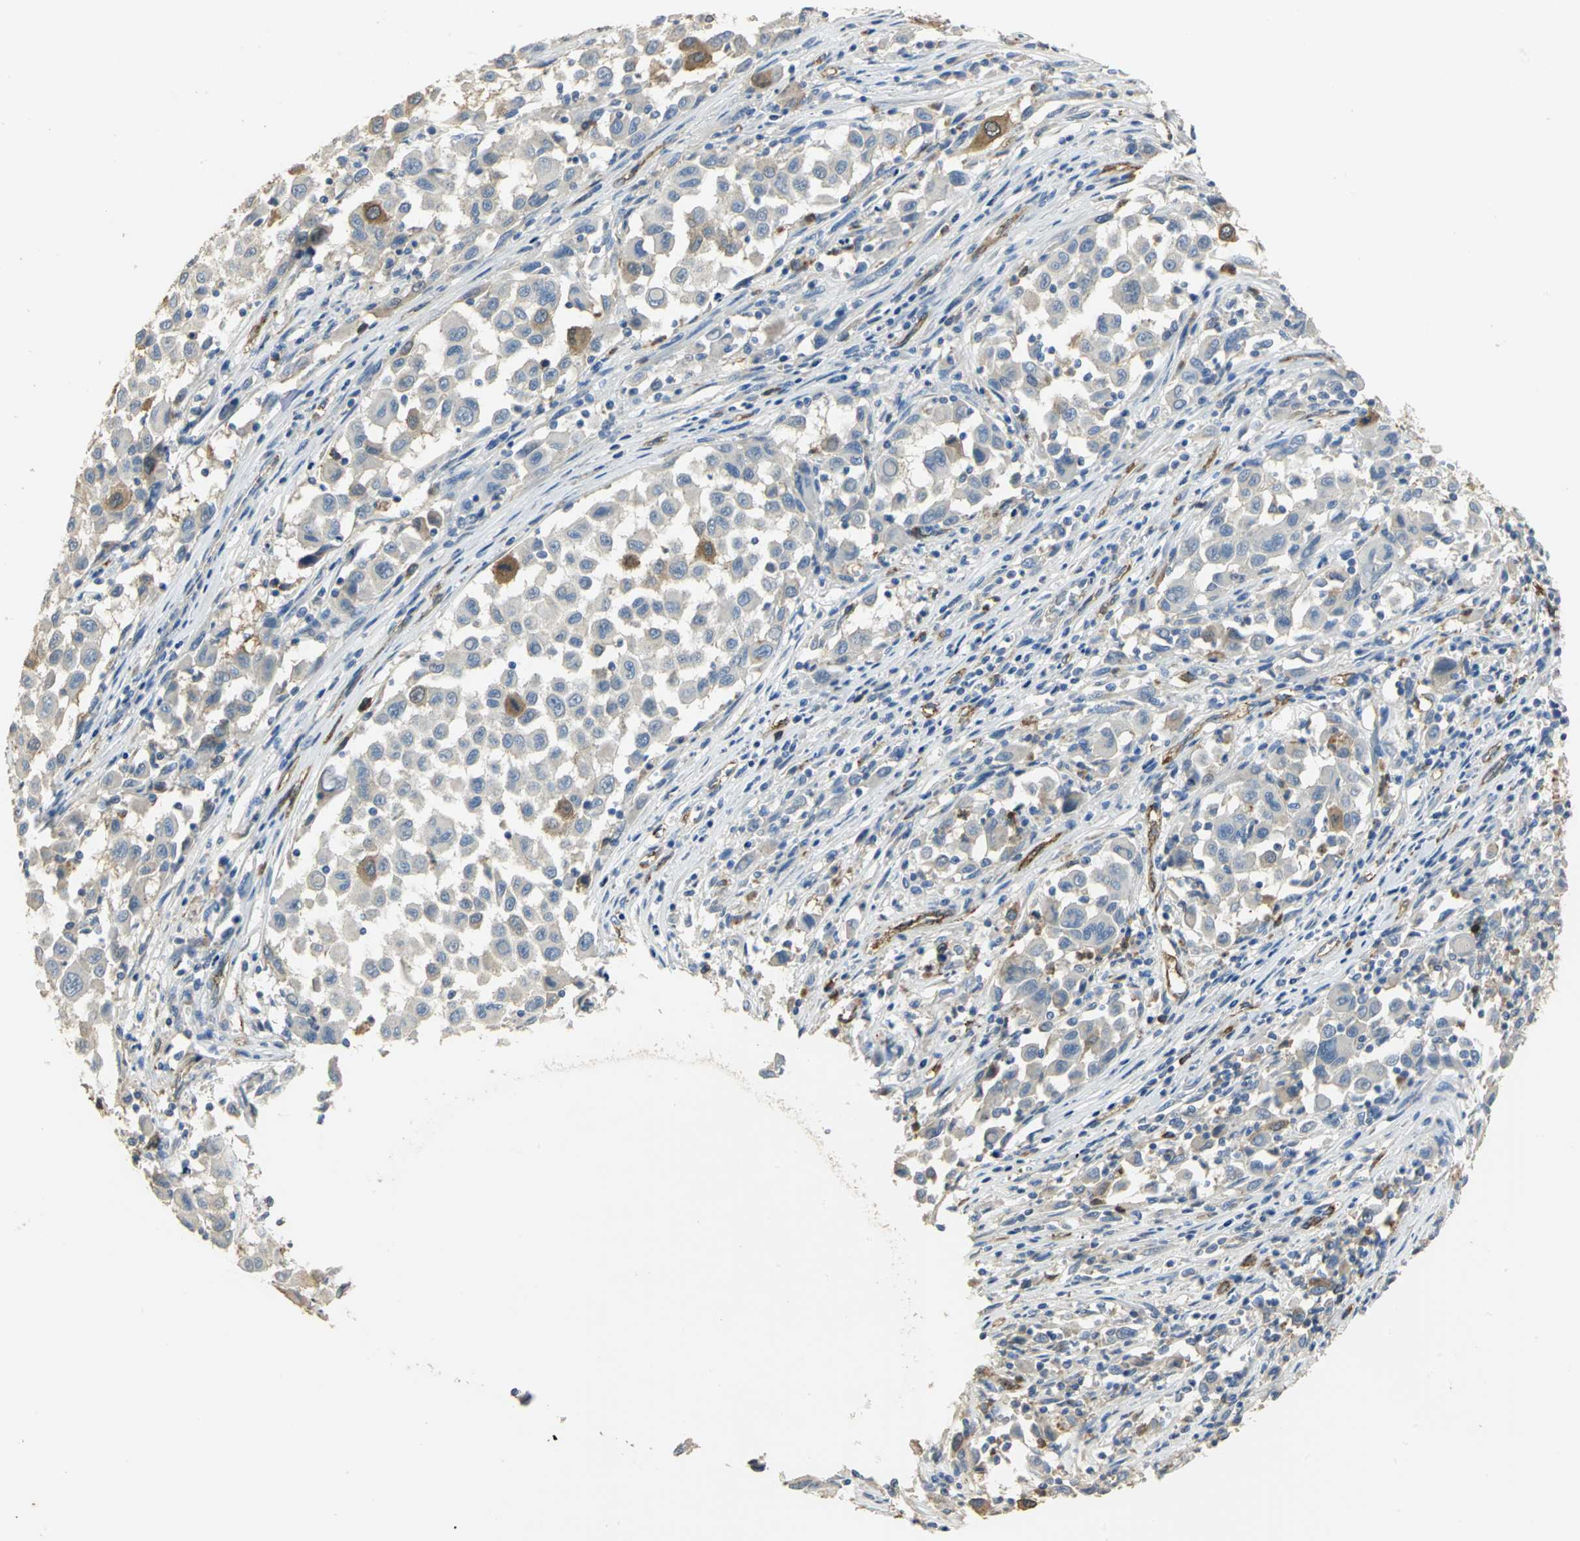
{"staining": {"intensity": "strong", "quantity": "<25%", "location": "cytoplasmic/membranous"}, "tissue": "melanoma", "cell_type": "Tumor cells", "image_type": "cancer", "snomed": [{"axis": "morphology", "description": "Malignant melanoma, Metastatic site"}, {"axis": "topography", "description": "Lymph node"}], "caption": "A medium amount of strong cytoplasmic/membranous positivity is identified in approximately <25% of tumor cells in melanoma tissue. Using DAB (brown) and hematoxylin (blue) stains, captured at high magnification using brightfield microscopy.", "gene": "DLGAP5", "patient": {"sex": "male", "age": 61}}